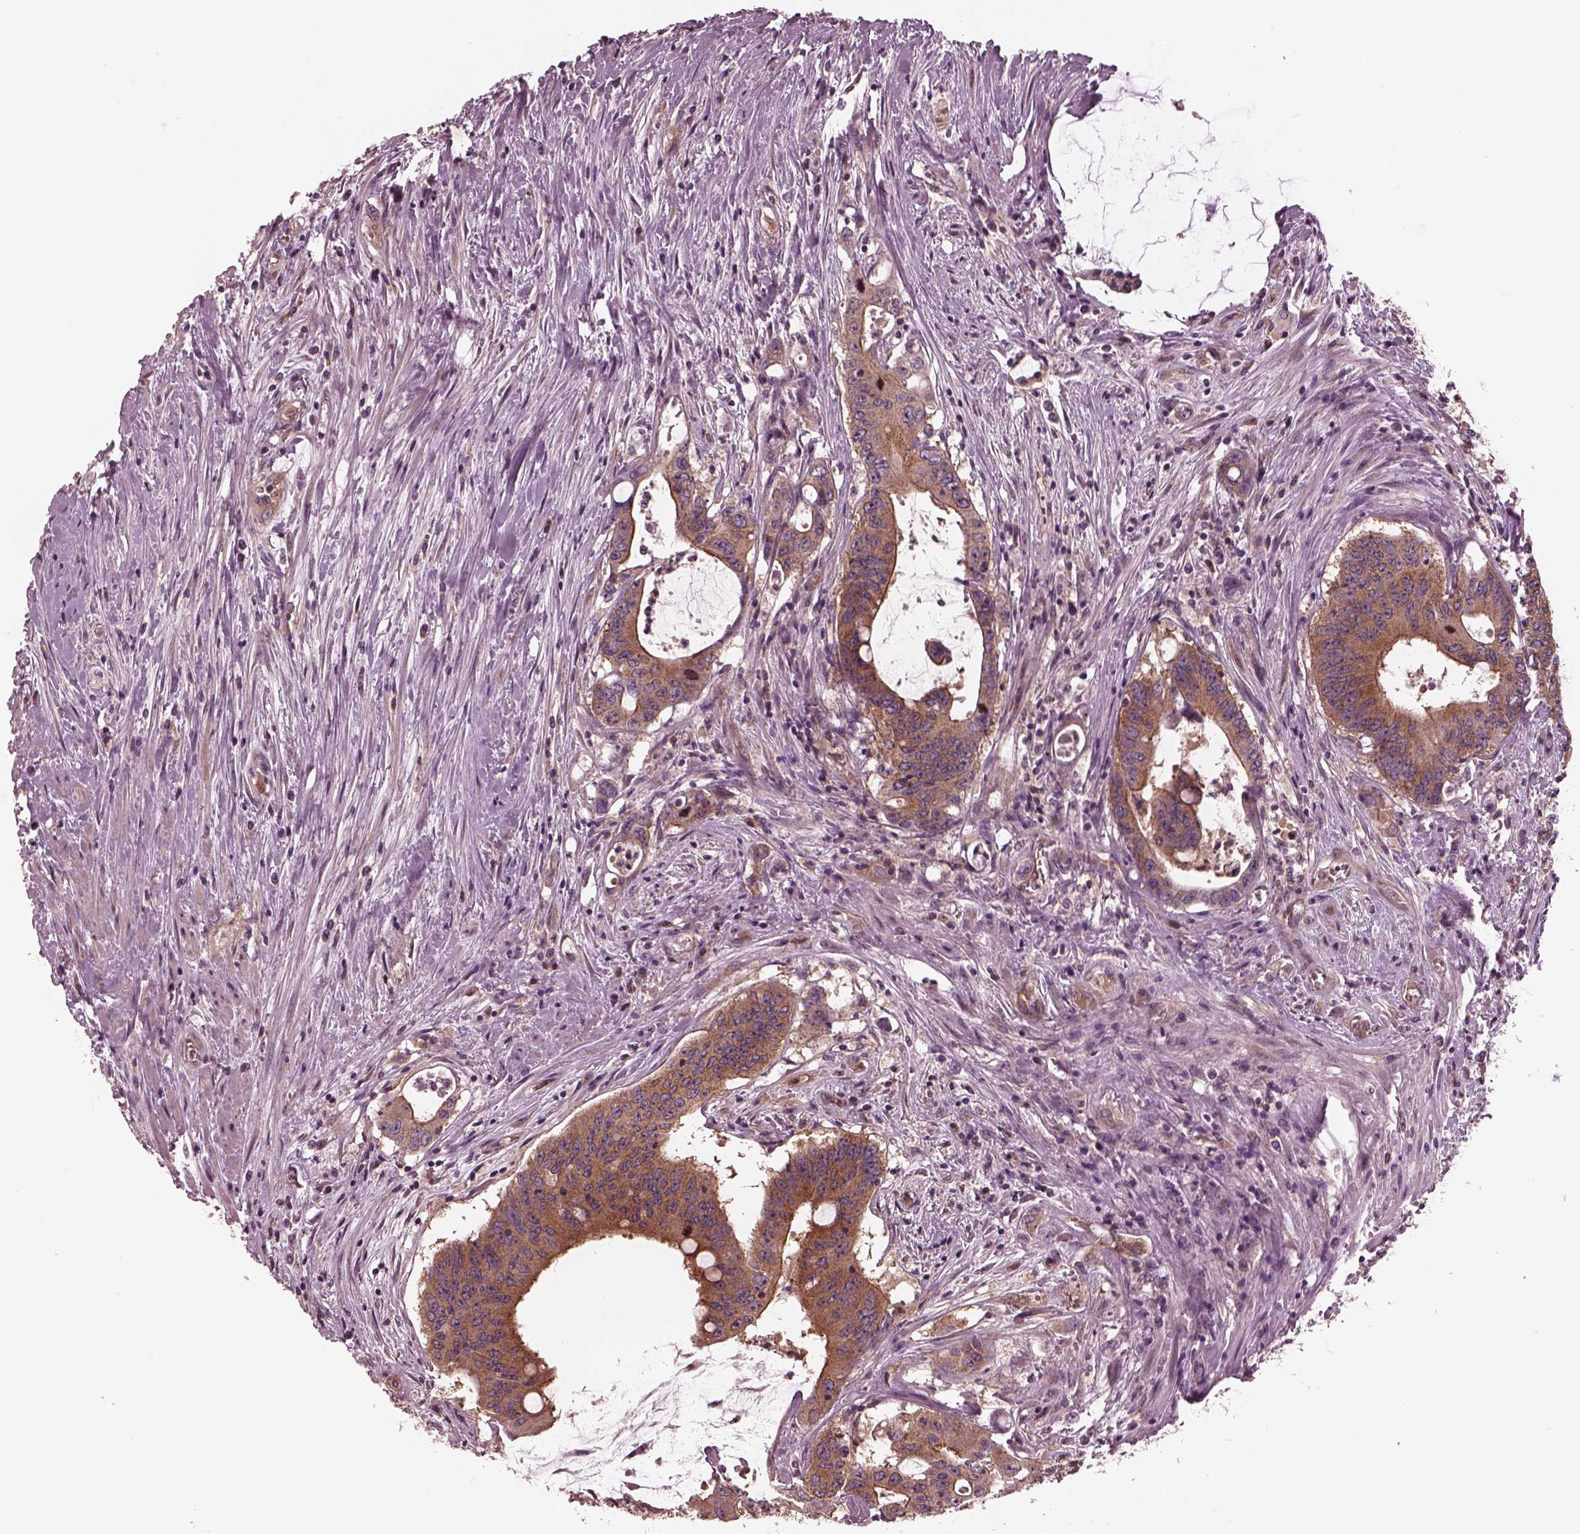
{"staining": {"intensity": "moderate", "quantity": ">75%", "location": "cytoplasmic/membranous"}, "tissue": "colorectal cancer", "cell_type": "Tumor cells", "image_type": "cancer", "snomed": [{"axis": "morphology", "description": "Adenocarcinoma, NOS"}, {"axis": "topography", "description": "Rectum"}], "caption": "Protein staining of adenocarcinoma (colorectal) tissue exhibits moderate cytoplasmic/membranous staining in about >75% of tumor cells. (DAB (3,3'-diaminobenzidine) IHC with brightfield microscopy, high magnification).", "gene": "TUBG1", "patient": {"sex": "male", "age": 59}}